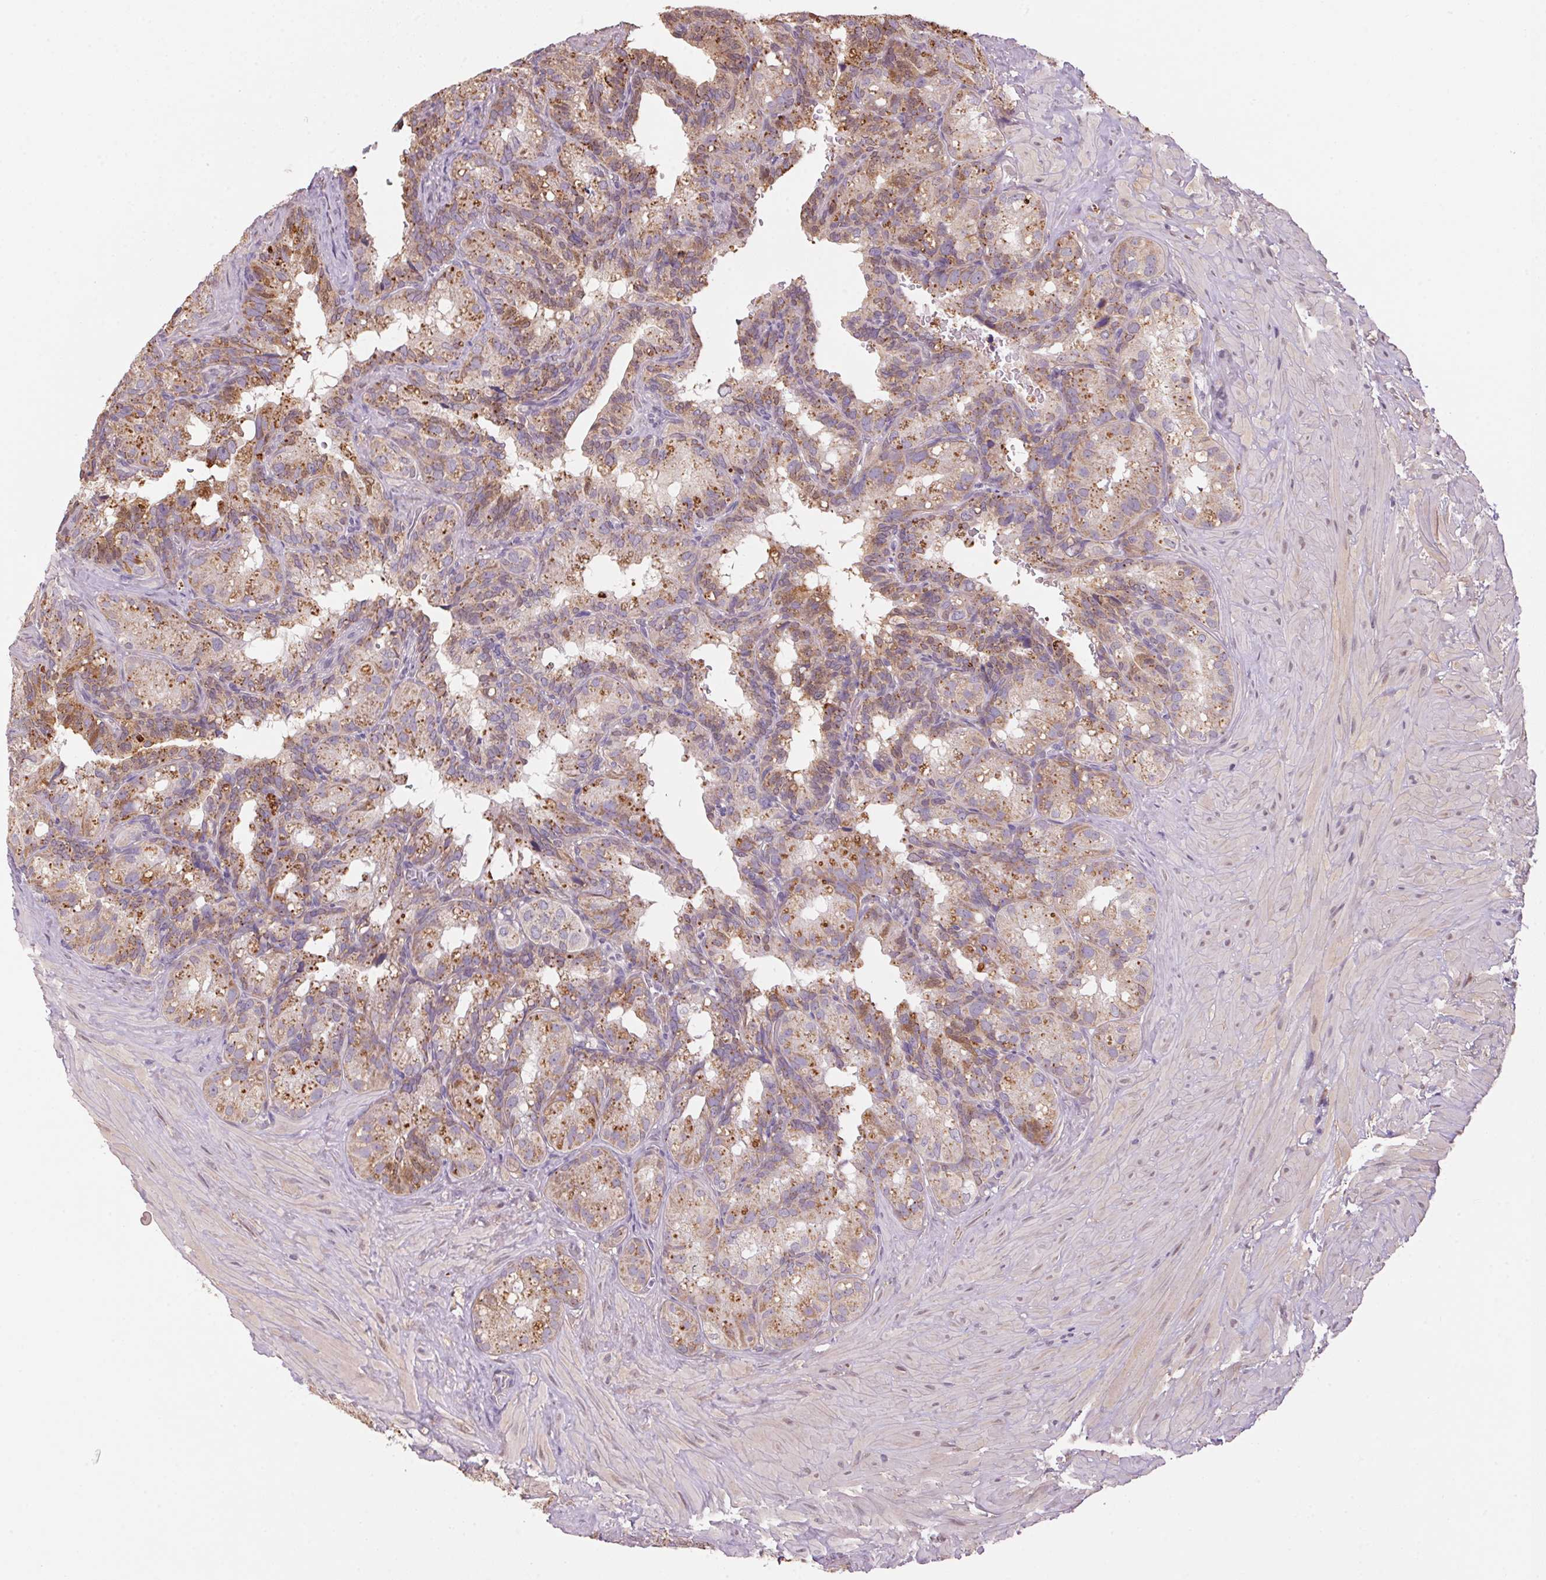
{"staining": {"intensity": "moderate", "quantity": "25%-75%", "location": "cytoplasmic/membranous"}, "tissue": "seminal vesicle", "cell_type": "Glandular cells", "image_type": "normal", "snomed": [{"axis": "morphology", "description": "Normal tissue, NOS"}, {"axis": "topography", "description": "Seminal veicle"}], "caption": "The photomicrograph reveals immunohistochemical staining of unremarkable seminal vesicle. There is moderate cytoplasmic/membranous positivity is appreciated in about 25%-75% of glandular cells.", "gene": "ADH5", "patient": {"sex": "male", "age": 60}}